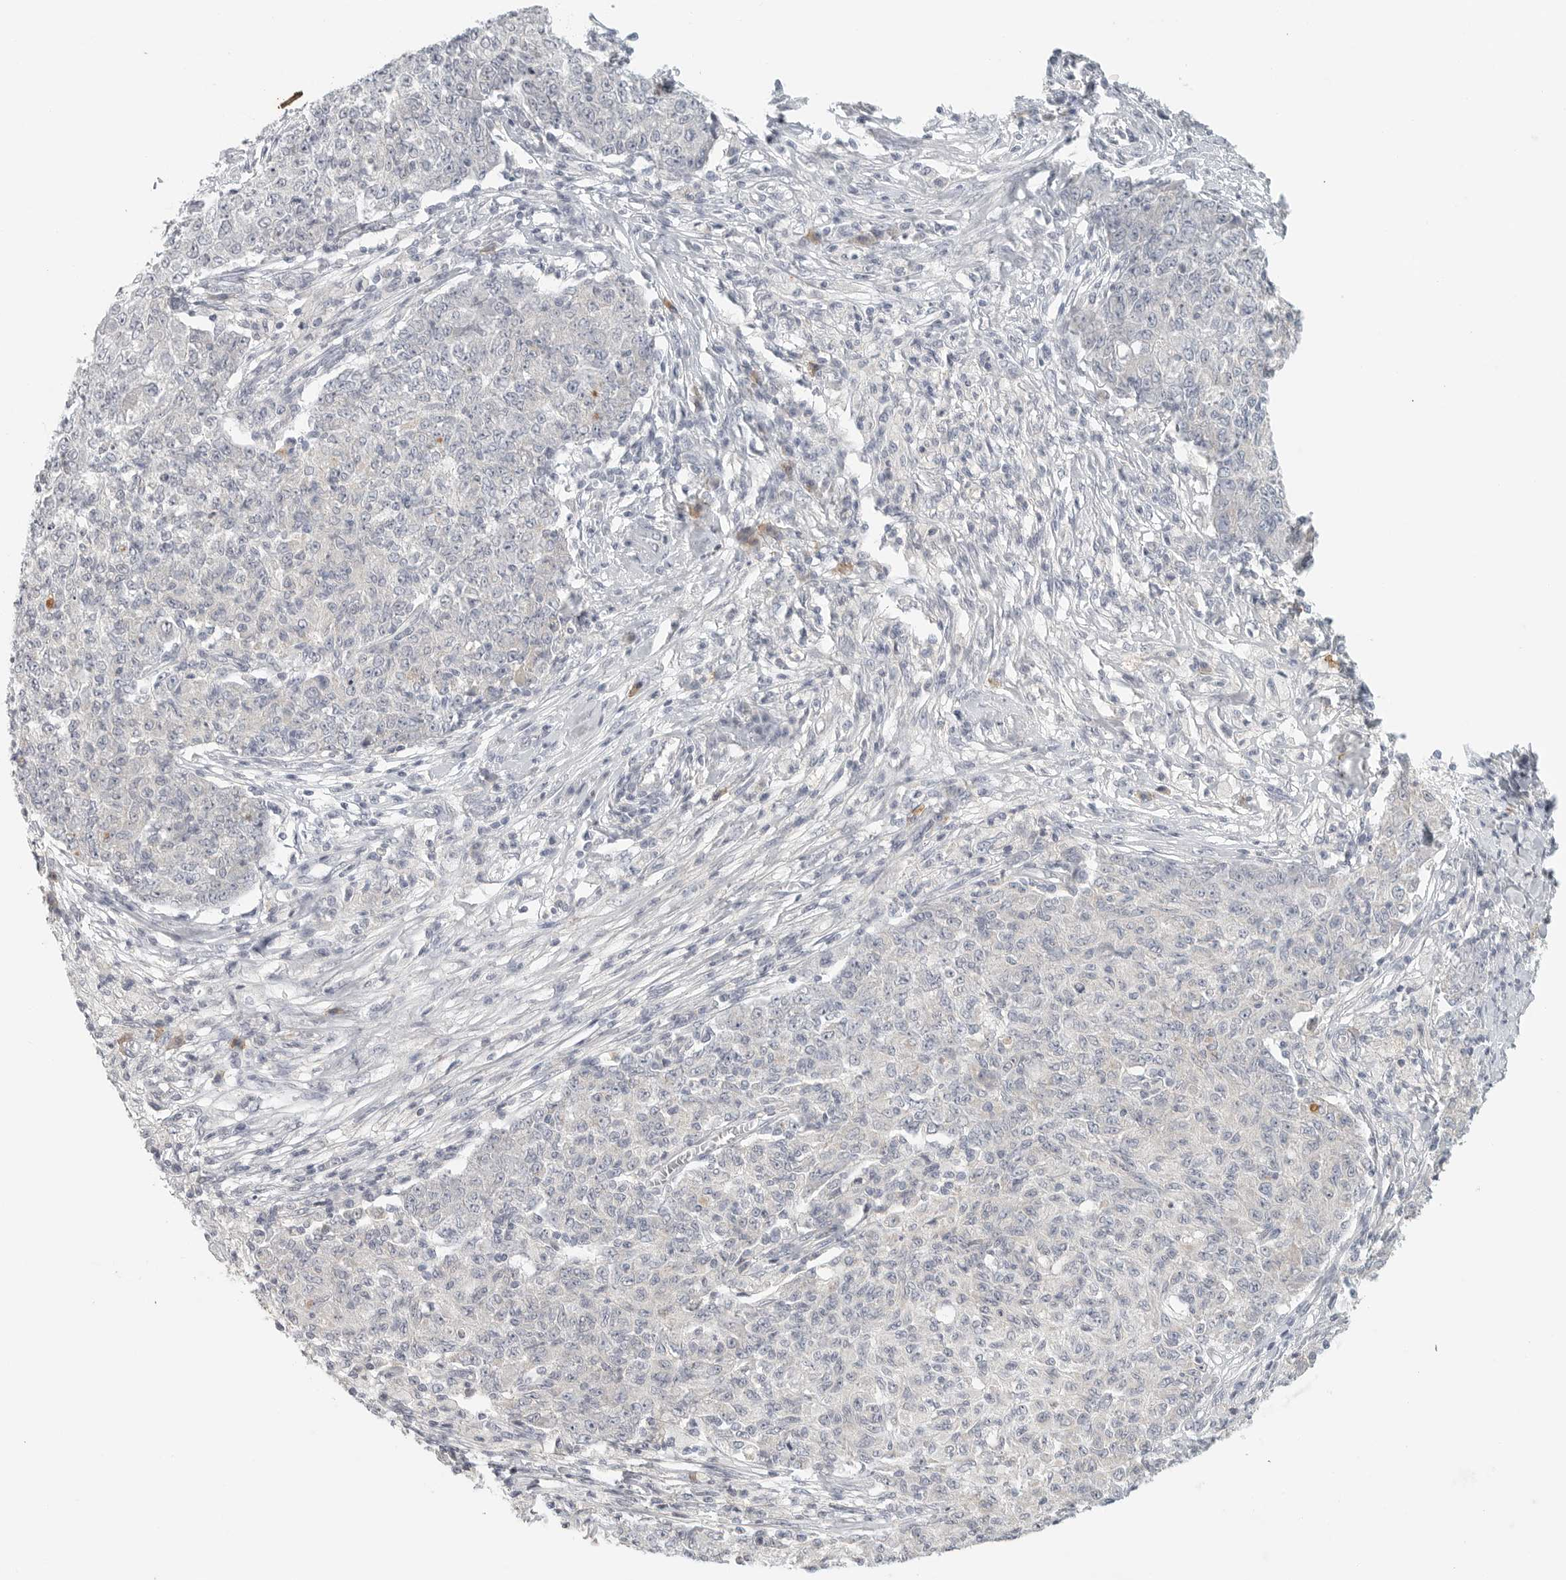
{"staining": {"intensity": "negative", "quantity": "none", "location": "none"}, "tissue": "ovarian cancer", "cell_type": "Tumor cells", "image_type": "cancer", "snomed": [{"axis": "morphology", "description": "Carcinoma, endometroid"}, {"axis": "topography", "description": "Ovary"}], "caption": "Tumor cells show no significant protein positivity in ovarian endometroid carcinoma.", "gene": "SLC25A36", "patient": {"sex": "female", "age": 42}}